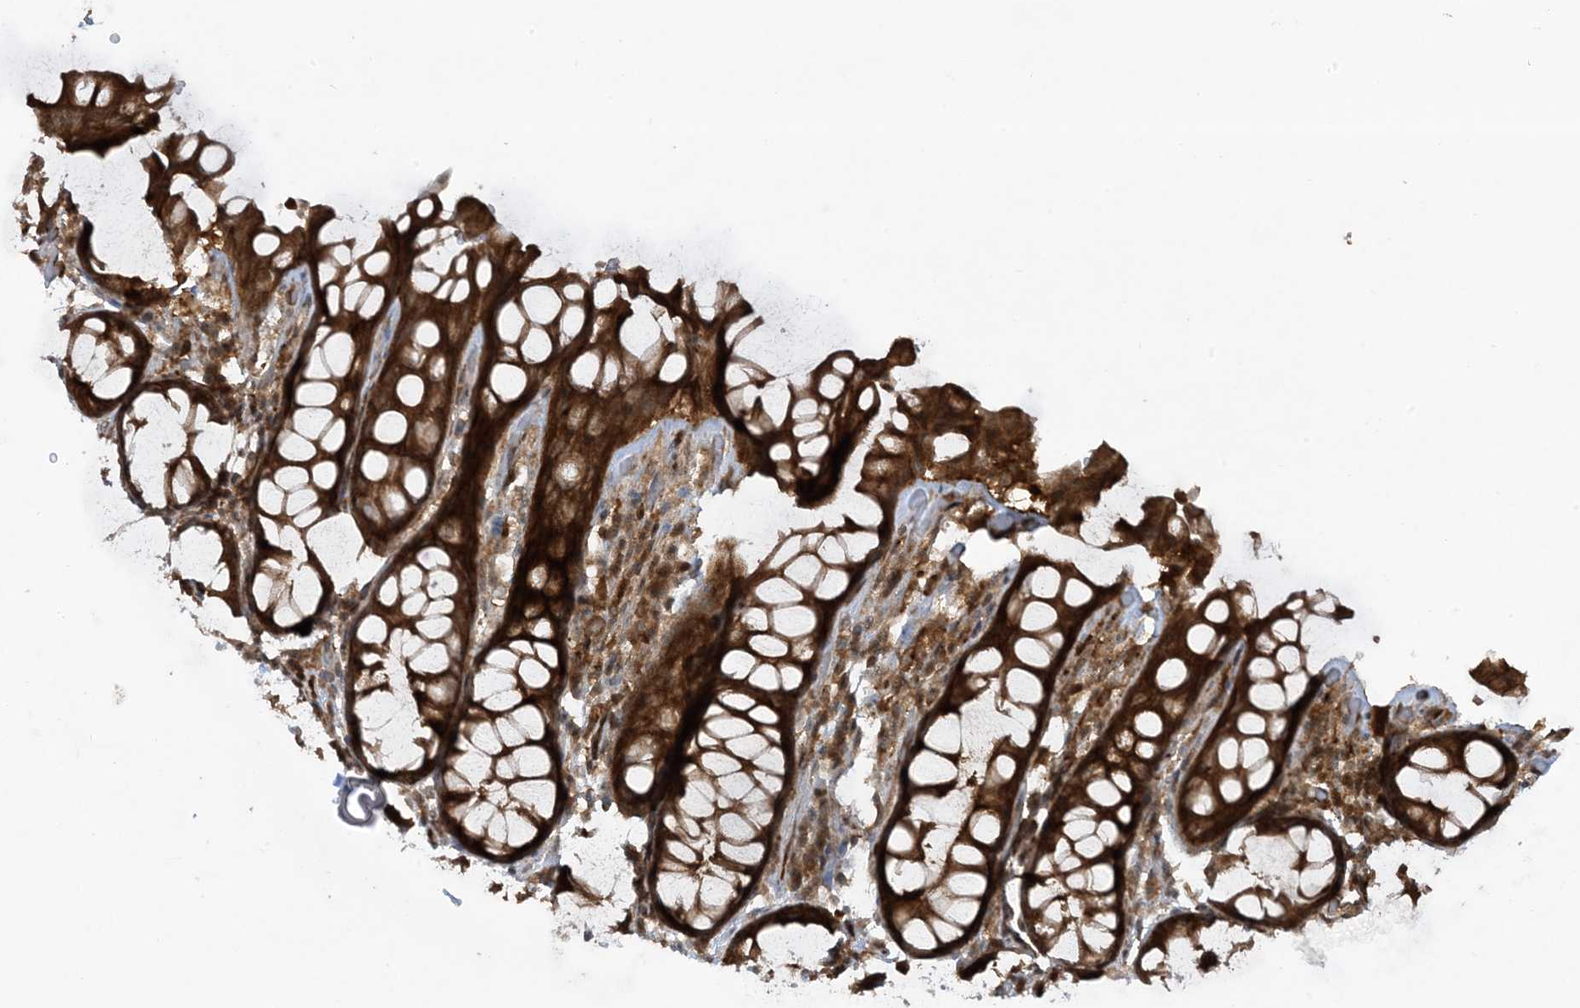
{"staining": {"intensity": "strong", "quantity": ">75%", "location": "cytoplasmic/membranous"}, "tissue": "rectum", "cell_type": "Glandular cells", "image_type": "normal", "snomed": [{"axis": "morphology", "description": "Normal tissue, NOS"}, {"axis": "topography", "description": "Rectum"}], "caption": "Immunohistochemical staining of benign rectum demonstrates high levels of strong cytoplasmic/membranous staining in approximately >75% of glandular cells.", "gene": "CERT1", "patient": {"sex": "male", "age": 64}}